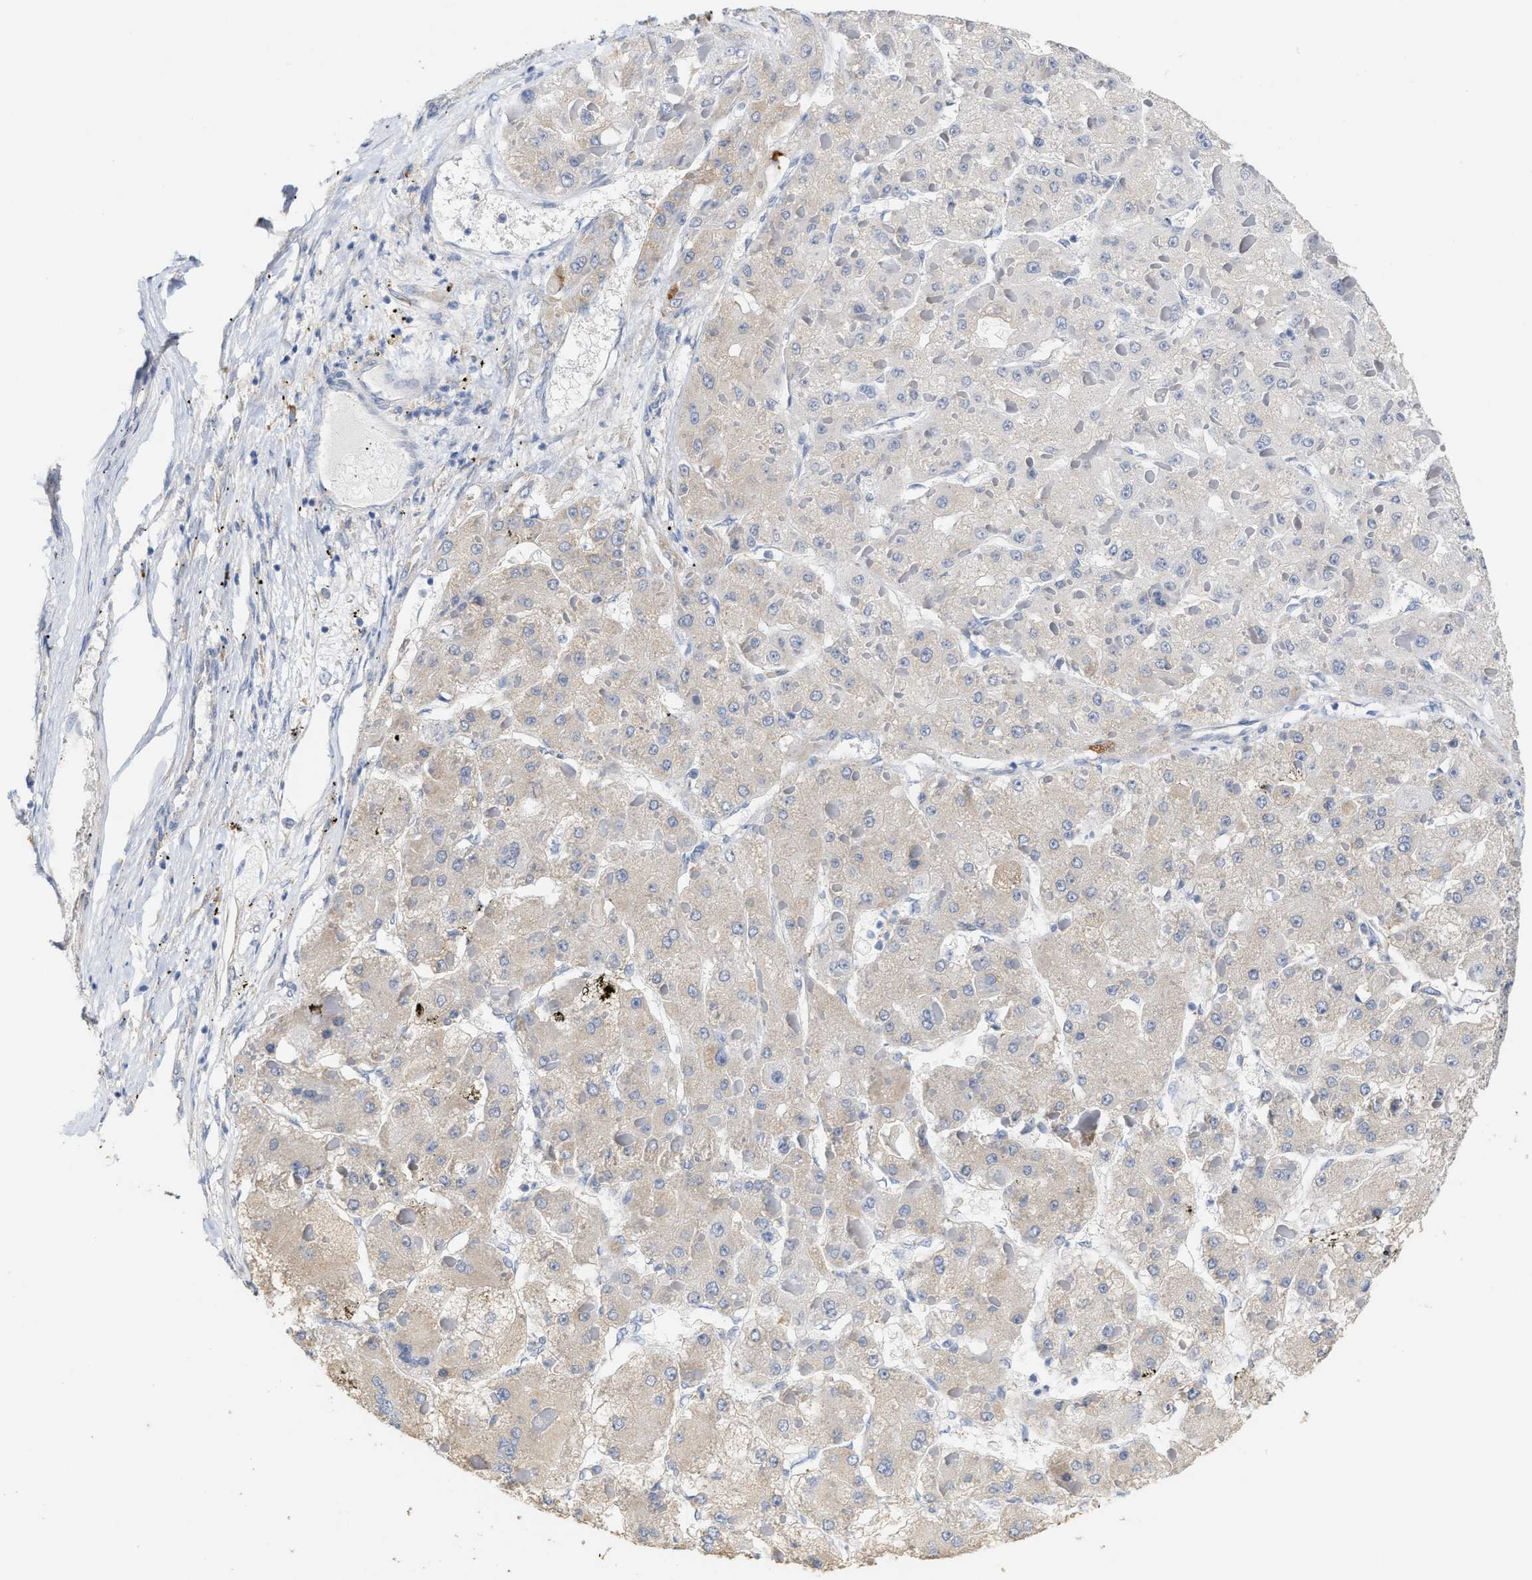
{"staining": {"intensity": "weak", "quantity": "<25%", "location": "cytoplasmic/membranous"}, "tissue": "liver cancer", "cell_type": "Tumor cells", "image_type": "cancer", "snomed": [{"axis": "morphology", "description": "Carcinoma, Hepatocellular, NOS"}, {"axis": "topography", "description": "Liver"}], "caption": "There is no significant expression in tumor cells of liver cancer (hepatocellular carcinoma).", "gene": "RYR2", "patient": {"sex": "female", "age": 73}}